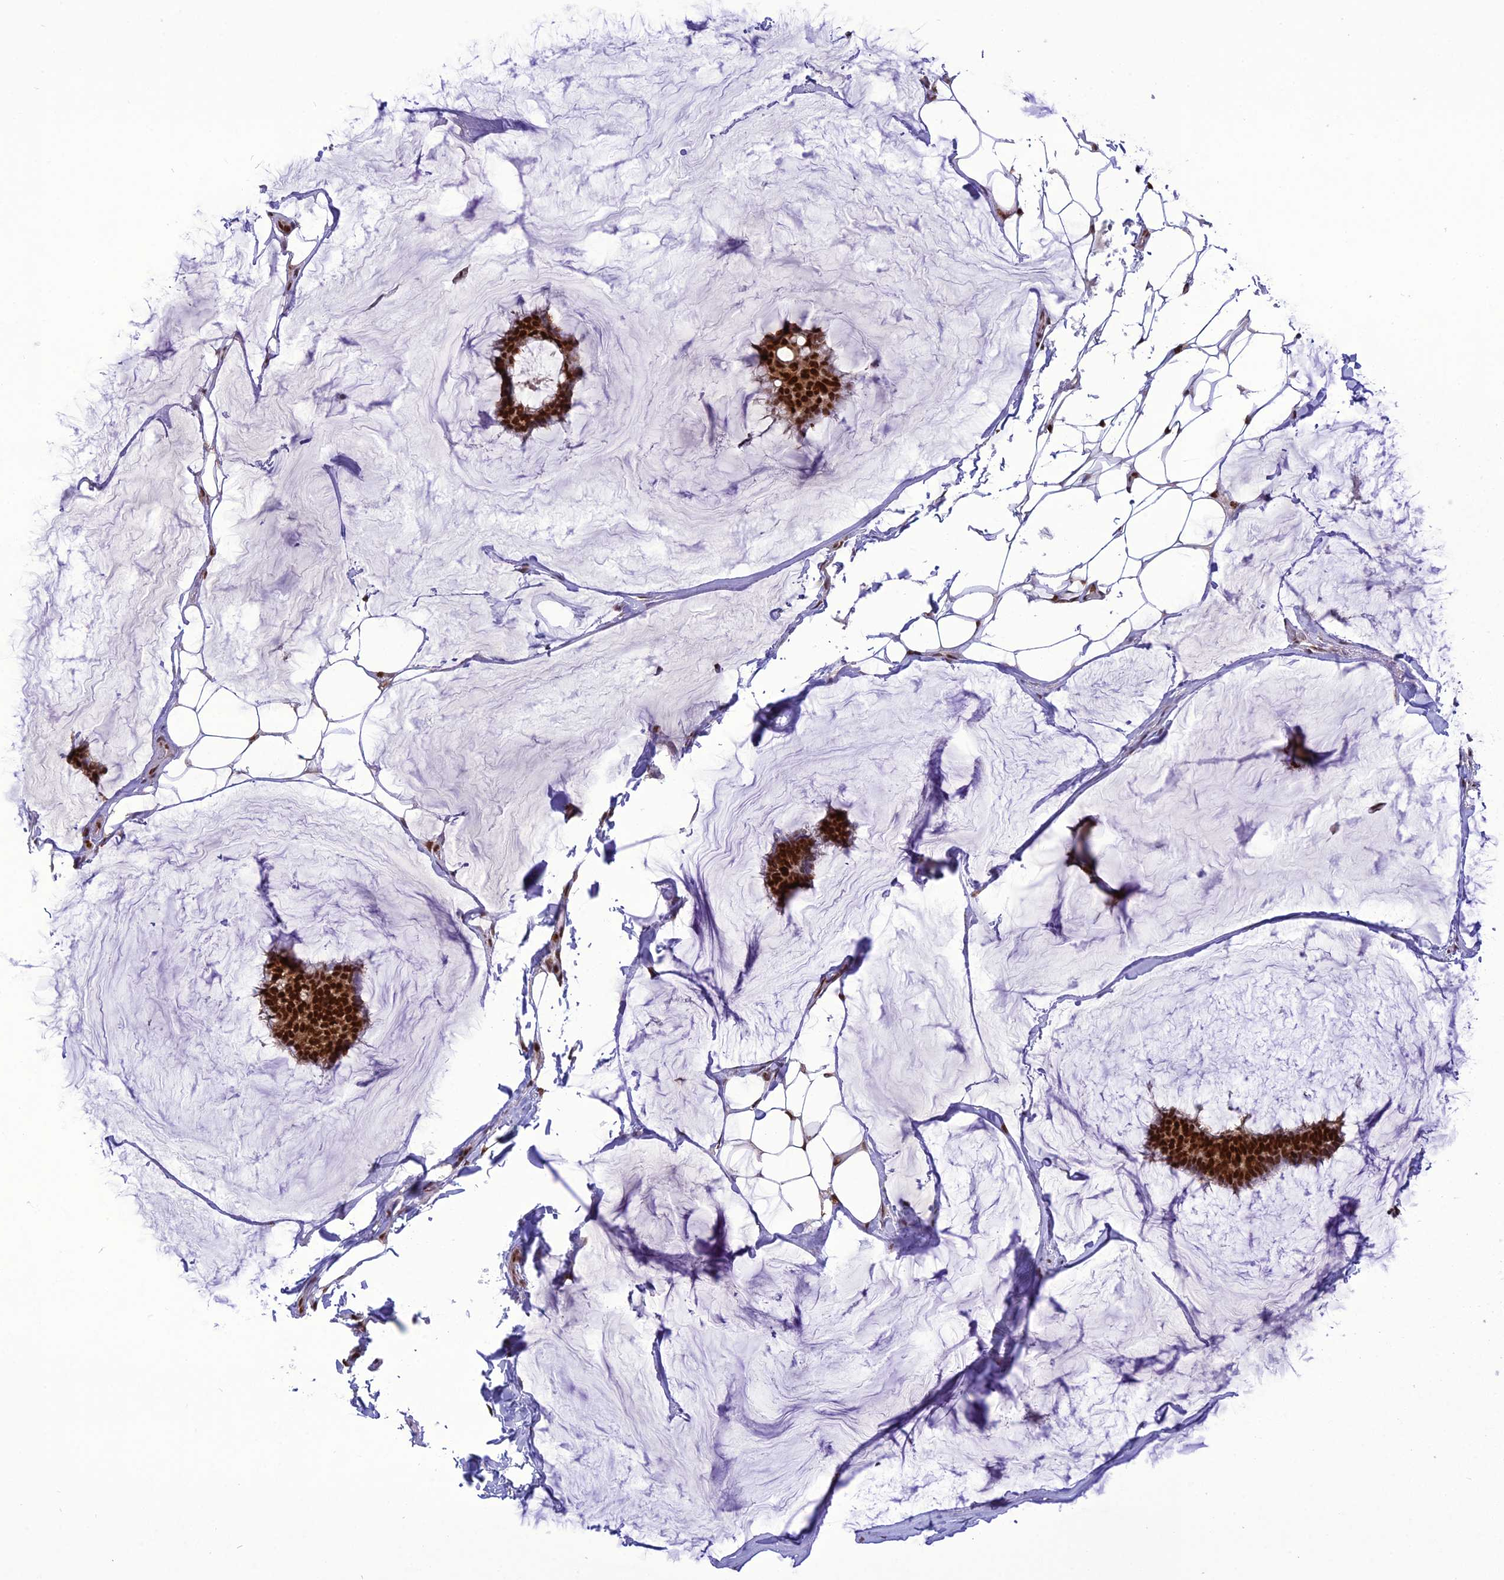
{"staining": {"intensity": "strong", "quantity": ">75%", "location": "nuclear"}, "tissue": "breast cancer", "cell_type": "Tumor cells", "image_type": "cancer", "snomed": [{"axis": "morphology", "description": "Duct carcinoma"}, {"axis": "topography", "description": "Breast"}], "caption": "Breast cancer tissue exhibits strong nuclear staining in about >75% of tumor cells, visualized by immunohistochemistry.", "gene": "DDX1", "patient": {"sex": "female", "age": 93}}